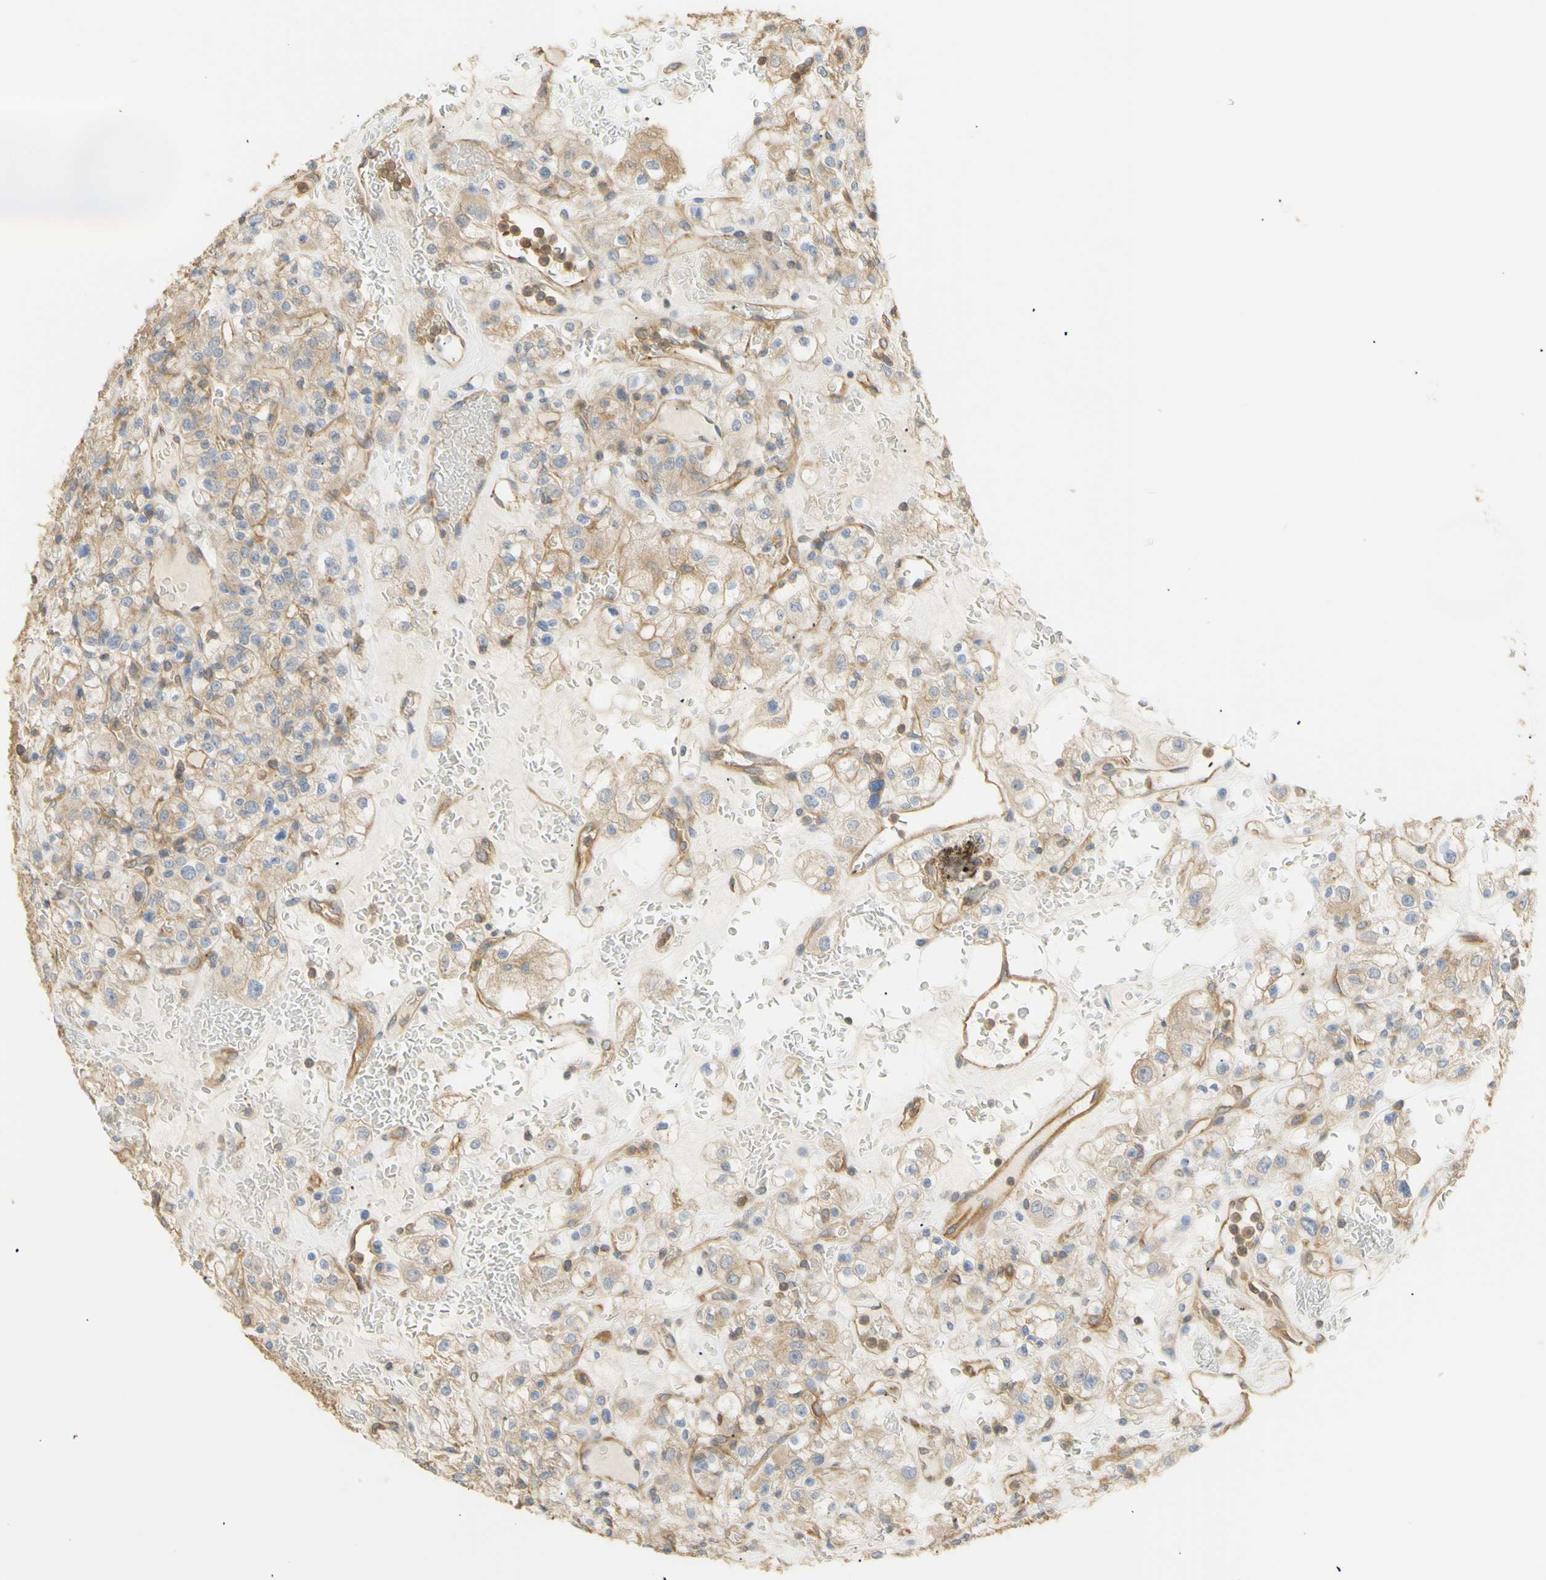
{"staining": {"intensity": "moderate", "quantity": "25%-75%", "location": "cytoplasmic/membranous"}, "tissue": "renal cancer", "cell_type": "Tumor cells", "image_type": "cancer", "snomed": [{"axis": "morphology", "description": "Normal tissue, NOS"}, {"axis": "morphology", "description": "Adenocarcinoma, NOS"}, {"axis": "topography", "description": "Kidney"}], "caption": "This image exhibits IHC staining of renal cancer (adenocarcinoma), with medium moderate cytoplasmic/membranous expression in about 25%-75% of tumor cells.", "gene": "KCNE4", "patient": {"sex": "female", "age": 72}}